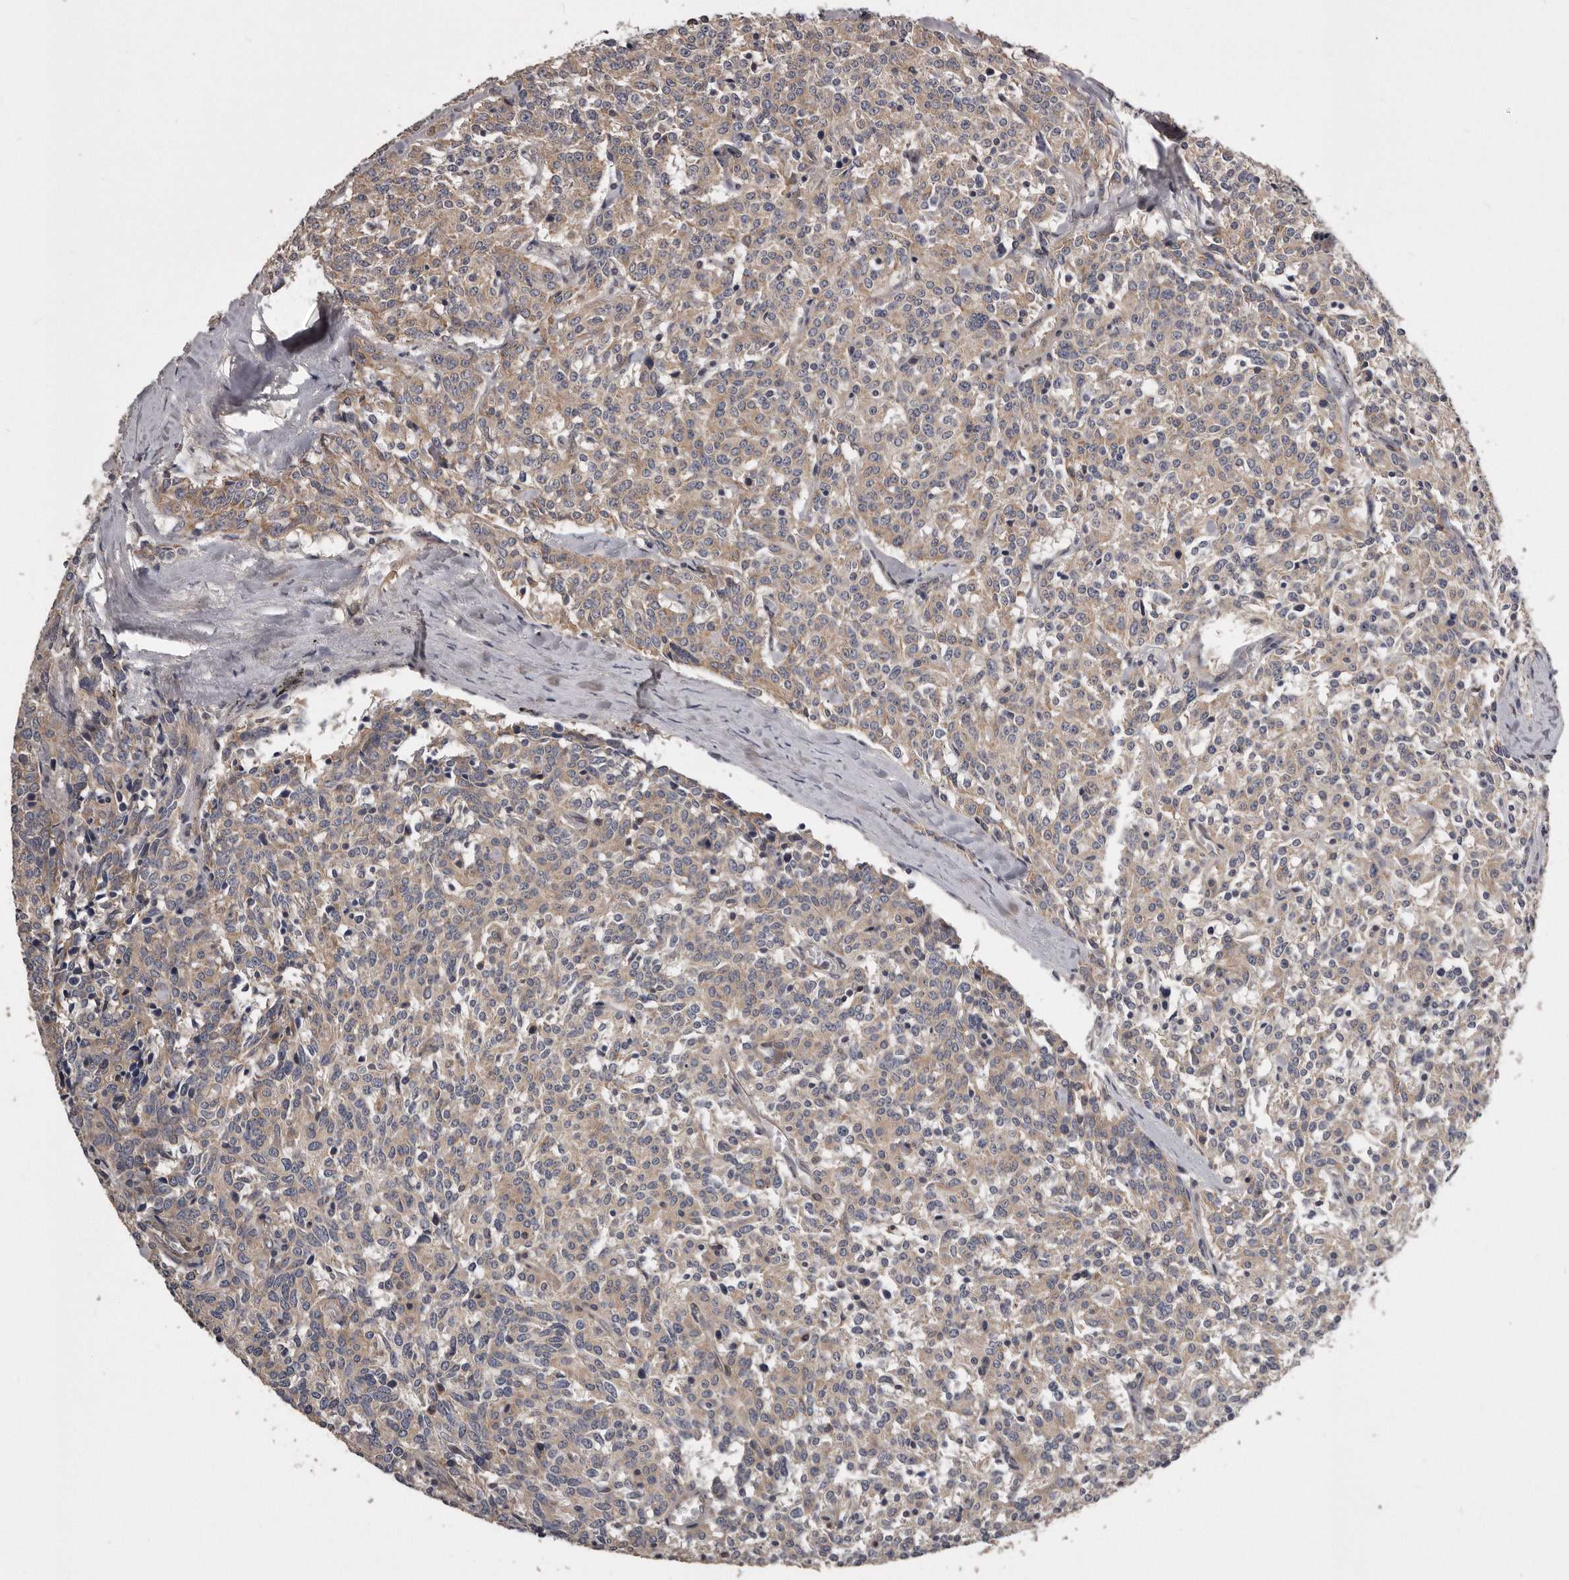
{"staining": {"intensity": "moderate", "quantity": "25%-75%", "location": "cytoplasmic/membranous"}, "tissue": "carcinoid", "cell_type": "Tumor cells", "image_type": "cancer", "snomed": [{"axis": "morphology", "description": "Carcinoid, malignant, NOS"}, {"axis": "topography", "description": "Lung"}], "caption": "Immunohistochemical staining of human carcinoid (malignant) reveals medium levels of moderate cytoplasmic/membranous positivity in about 25%-75% of tumor cells.", "gene": "ARMCX1", "patient": {"sex": "female", "age": 46}}